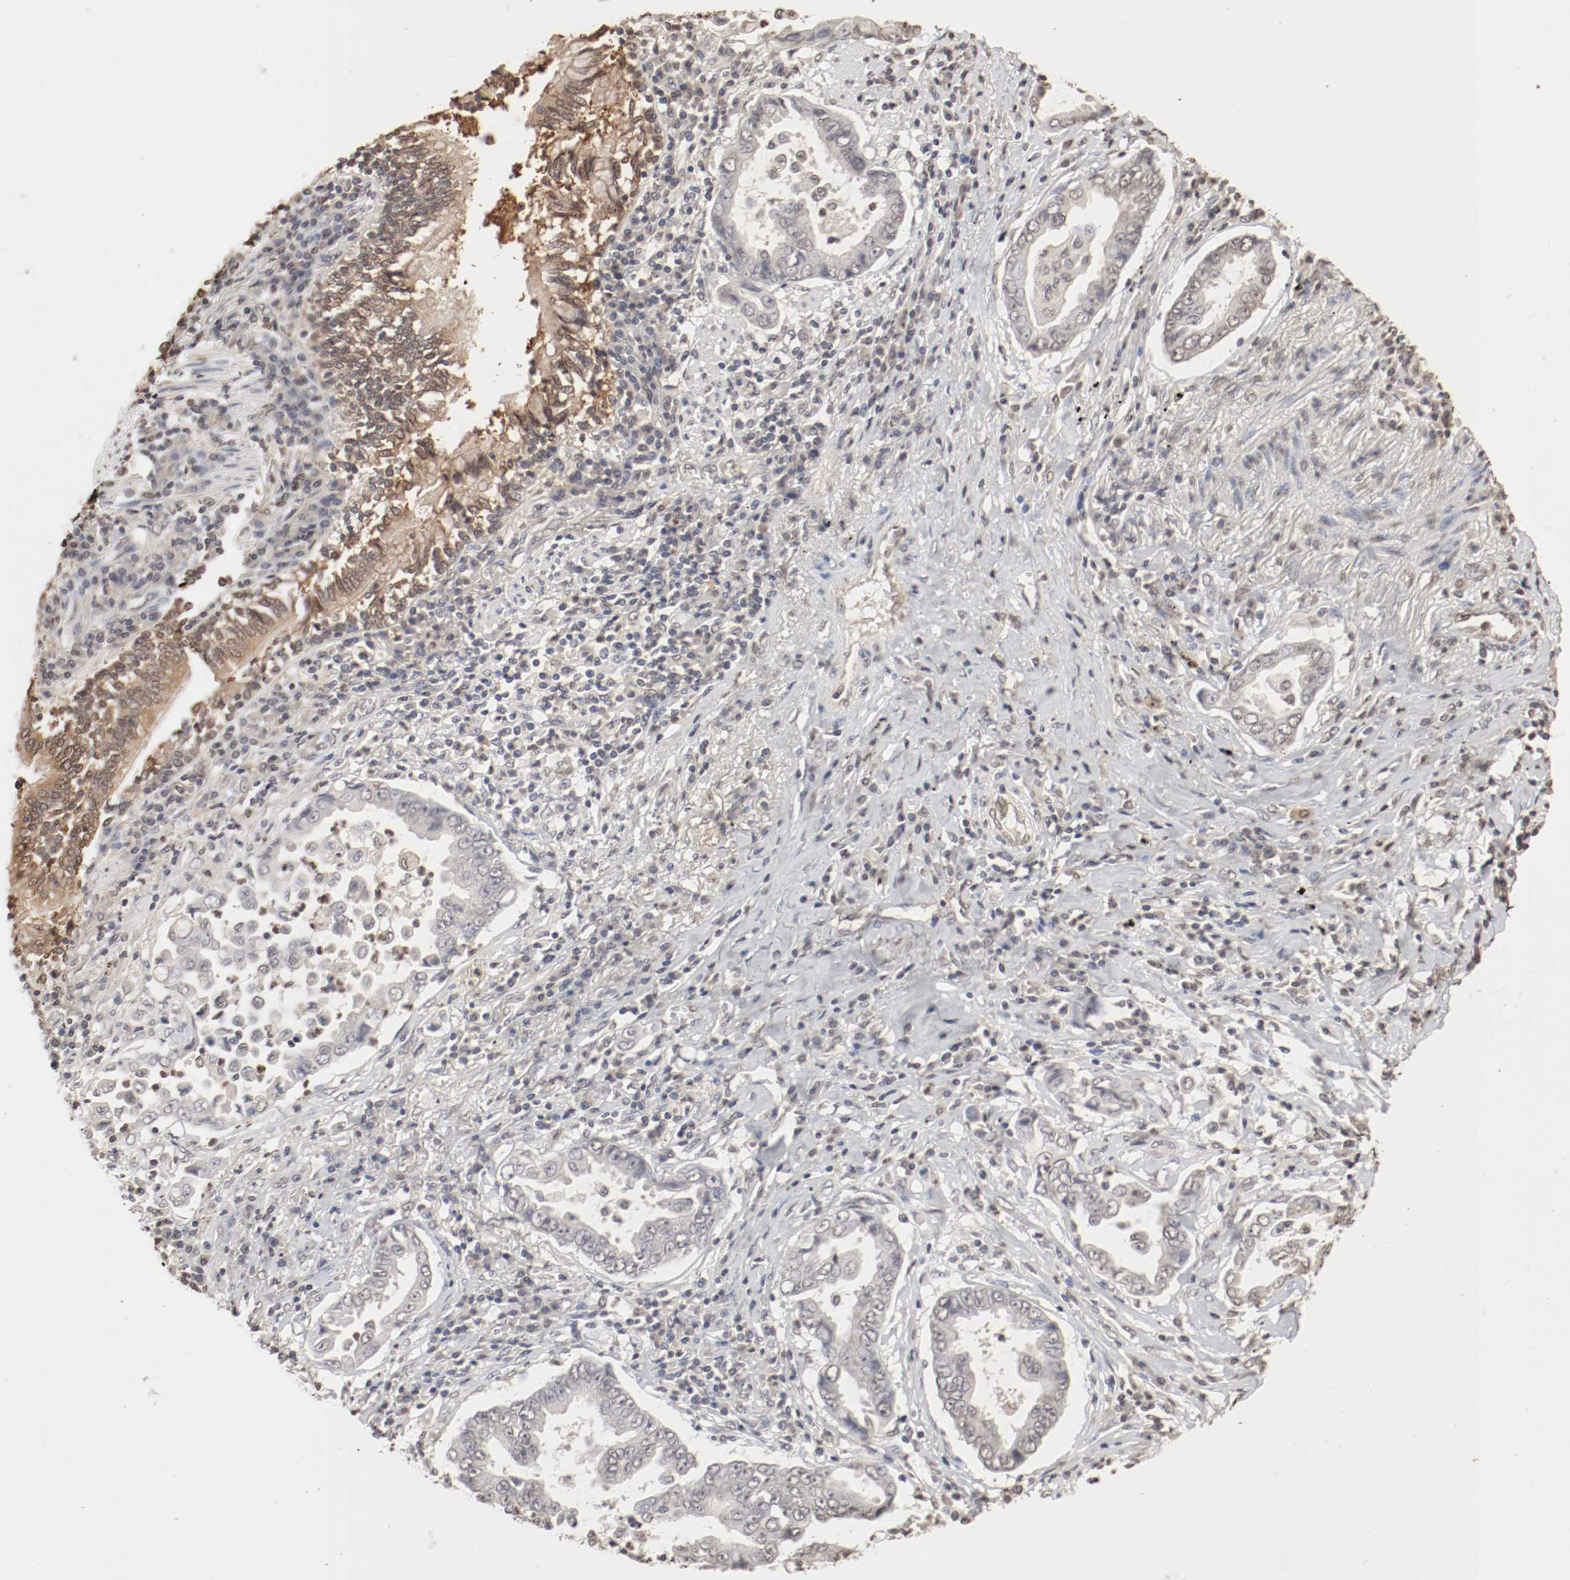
{"staining": {"intensity": "moderate", "quantity": "25%-75%", "location": "cytoplasmic/membranous,nuclear"}, "tissue": "lung cancer", "cell_type": "Tumor cells", "image_type": "cancer", "snomed": [{"axis": "morphology", "description": "Normal tissue, NOS"}, {"axis": "morphology", "description": "Inflammation, NOS"}, {"axis": "morphology", "description": "Adenocarcinoma, NOS"}, {"axis": "topography", "description": "Lung"}], "caption": "A high-resolution histopathology image shows immunohistochemistry staining of adenocarcinoma (lung), which reveals moderate cytoplasmic/membranous and nuclear expression in approximately 25%-75% of tumor cells.", "gene": "WASL", "patient": {"sex": "female", "age": 64}}